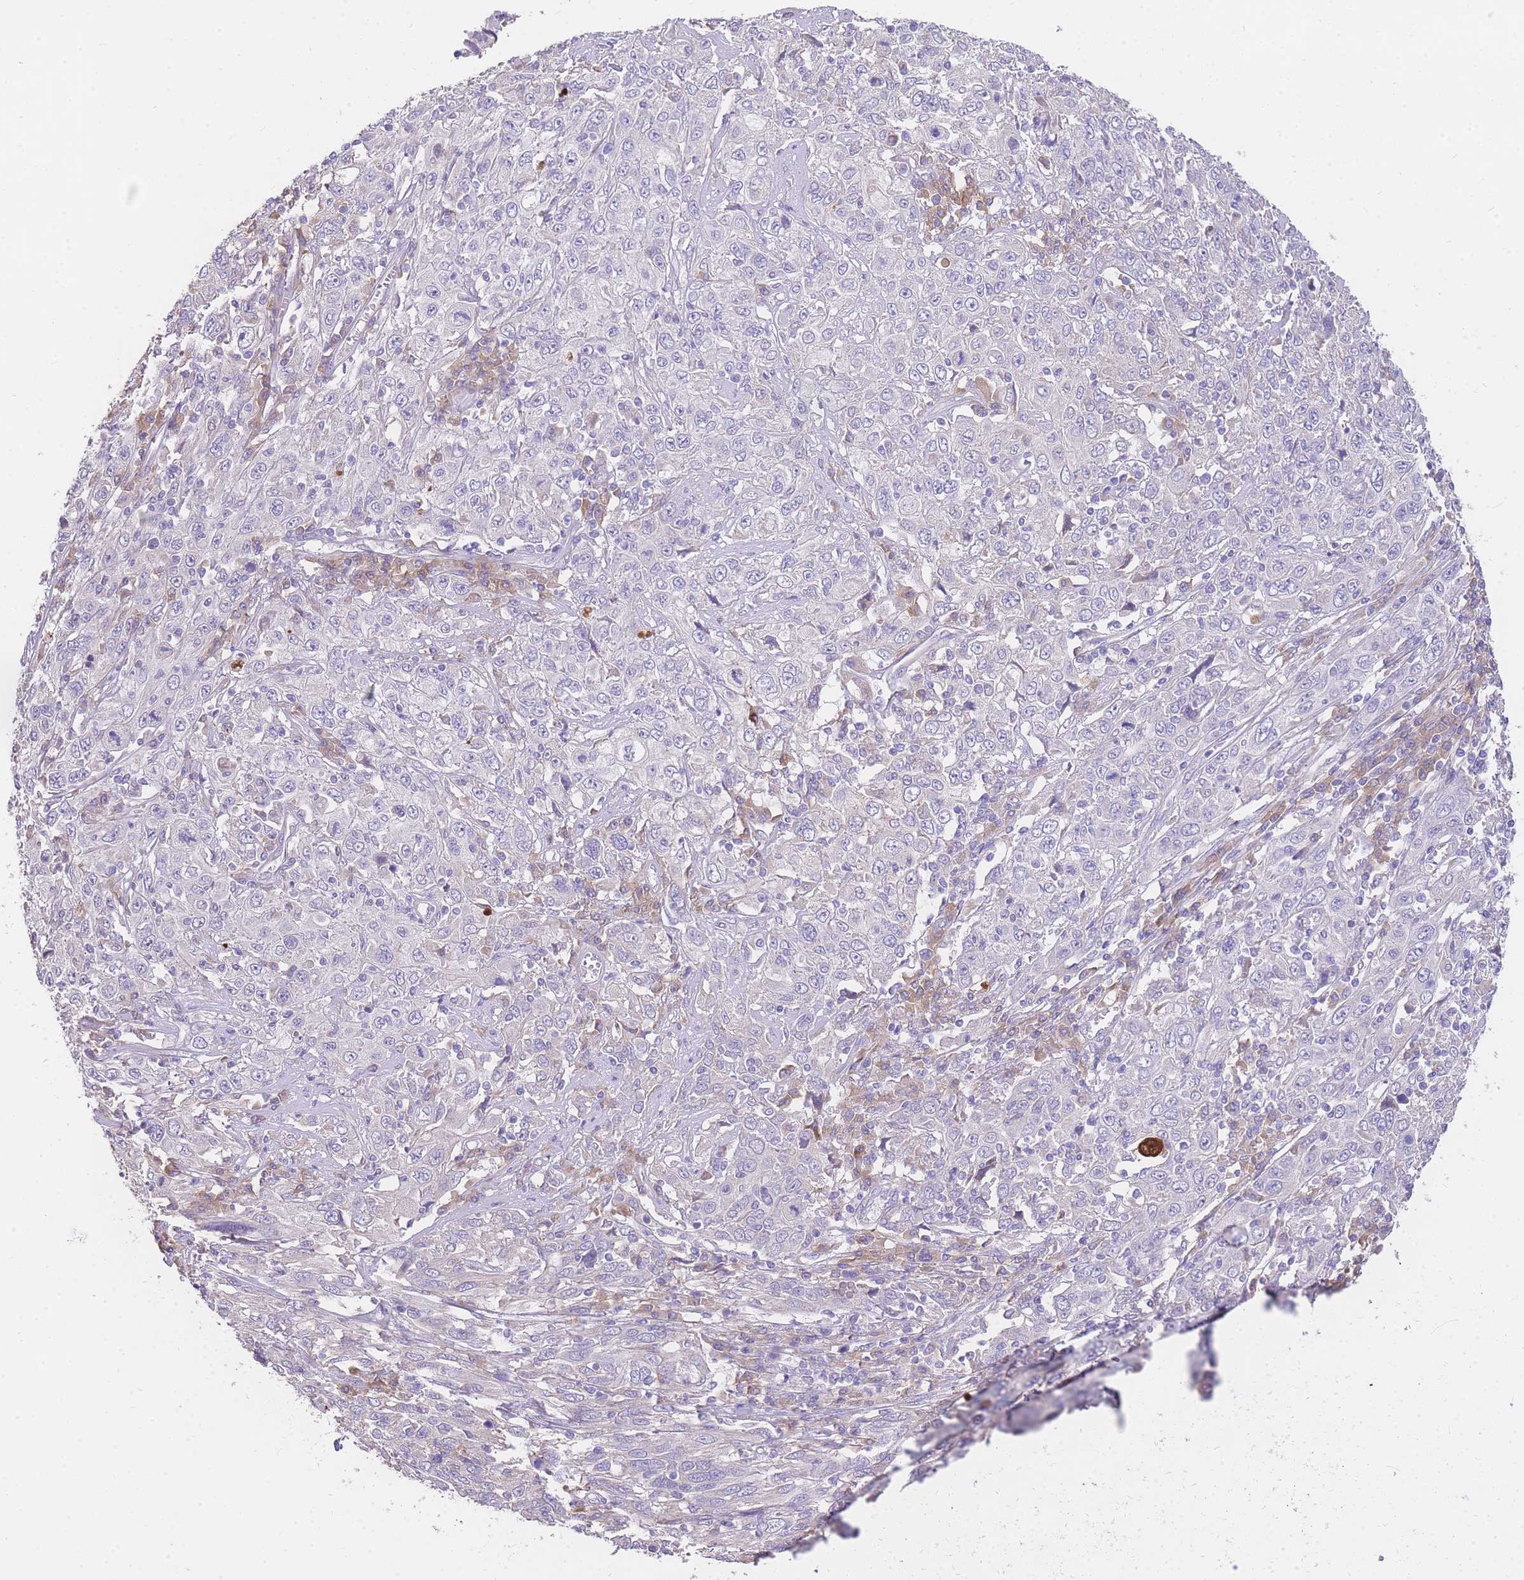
{"staining": {"intensity": "negative", "quantity": "none", "location": "none"}, "tissue": "cervical cancer", "cell_type": "Tumor cells", "image_type": "cancer", "snomed": [{"axis": "morphology", "description": "Squamous cell carcinoma, NOS"}, {"axis": "topography", "description": "Cervix"}], "caption": "There is no significant staining in tumor cells of cervical squamous cell carcinoma.", "gene": "C2orf88", "patient": {"sex": "female", "age": 46}}